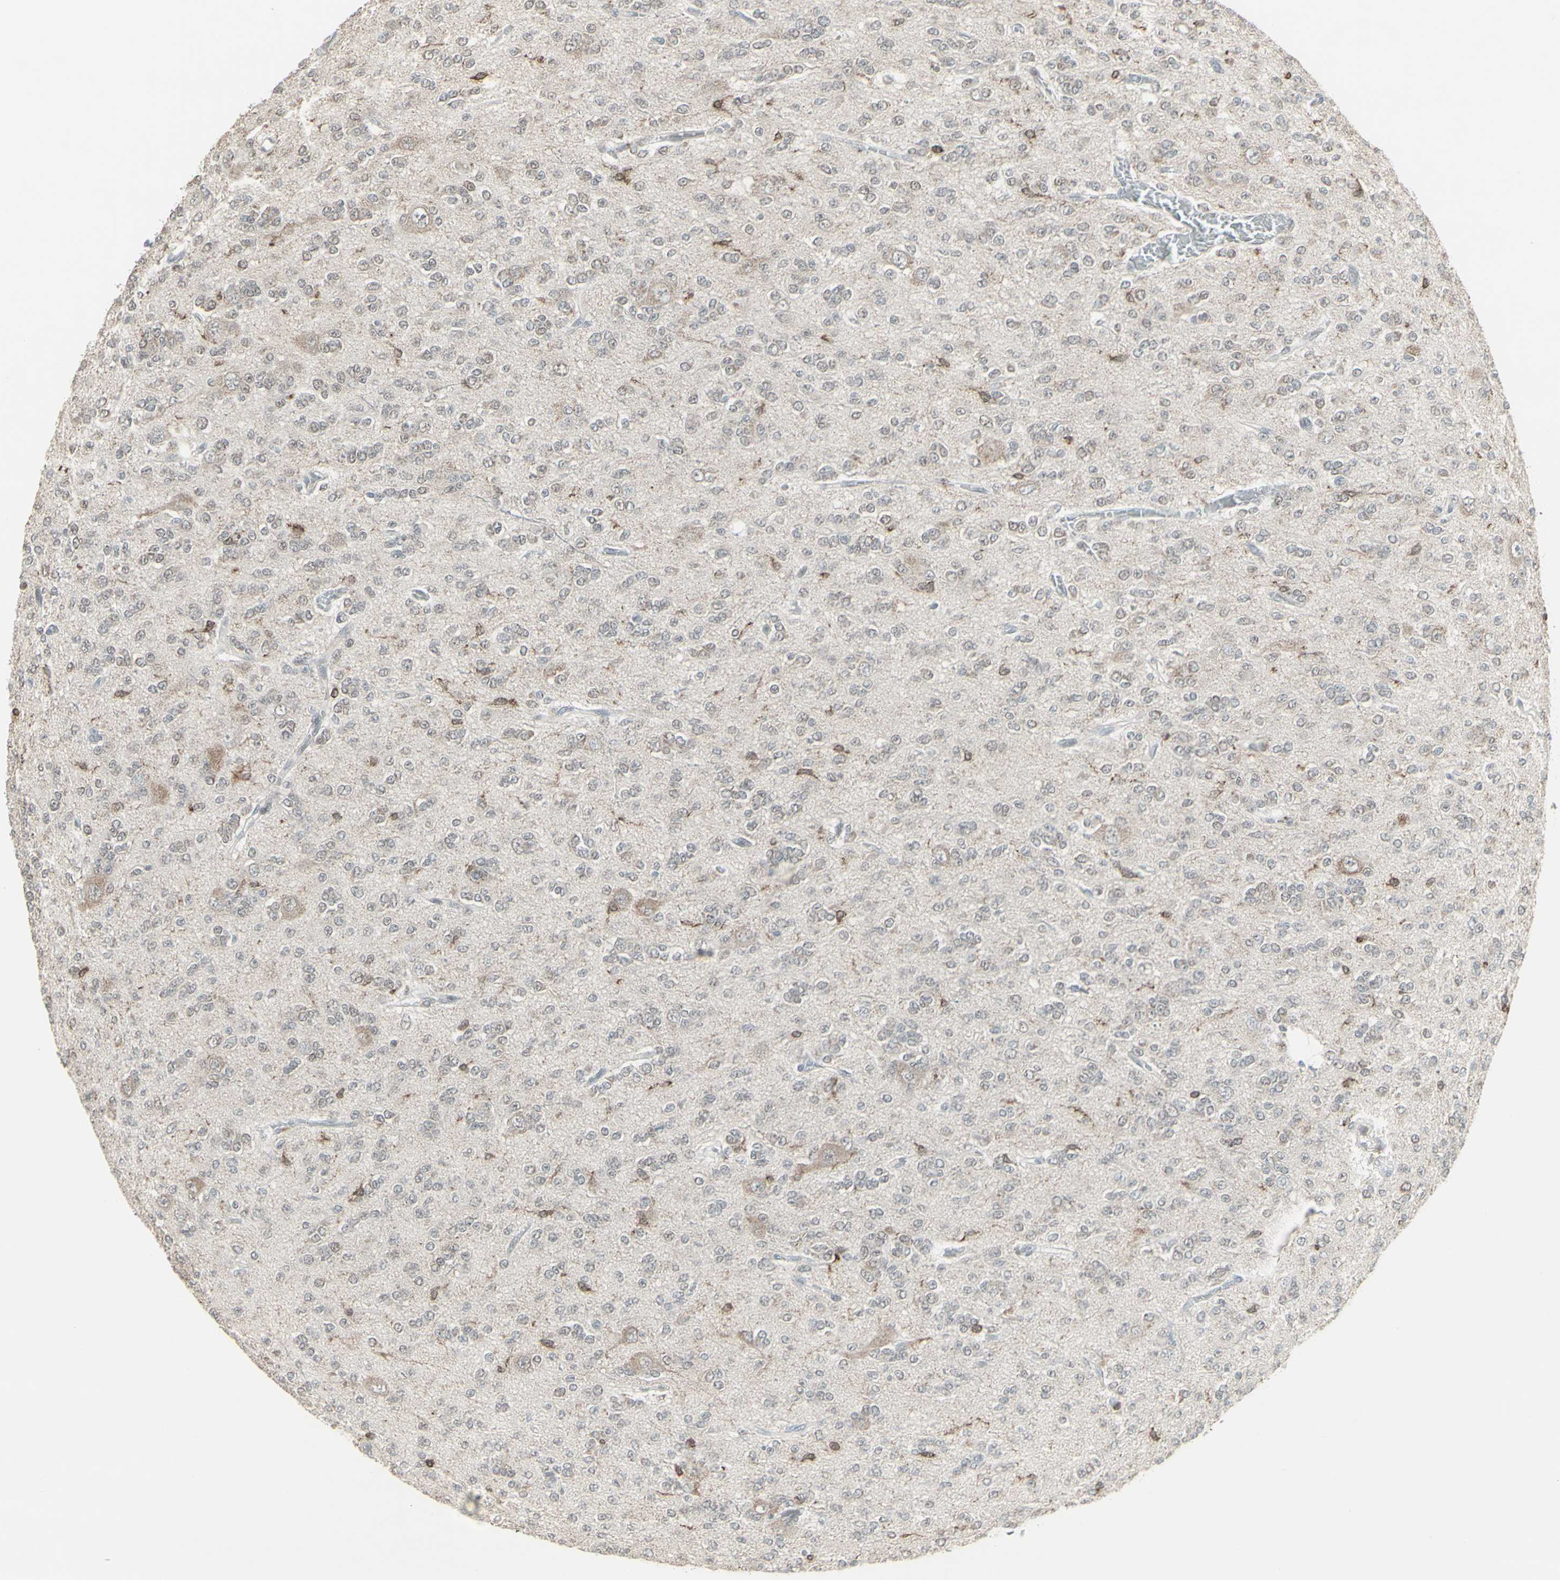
{"staining": {"intensity": "weak", "quantity": "<25%", "location": "cytoplasmic/membranous,nuclear"}, "tissue": "glioma", "cell_type": "Tumor cells", "image_type": "cancer", "snomed": [{"axis": "morphology", "description": "Glioma, malignant, Low grade"}, {"axis": "topography", "description": "Brain"}], "caption": "Micrograph shows no protein expression in tumor cells of glioma tissue.", "gene": "SAMSN1", "patient": {"sex": "male", "age": 38}}